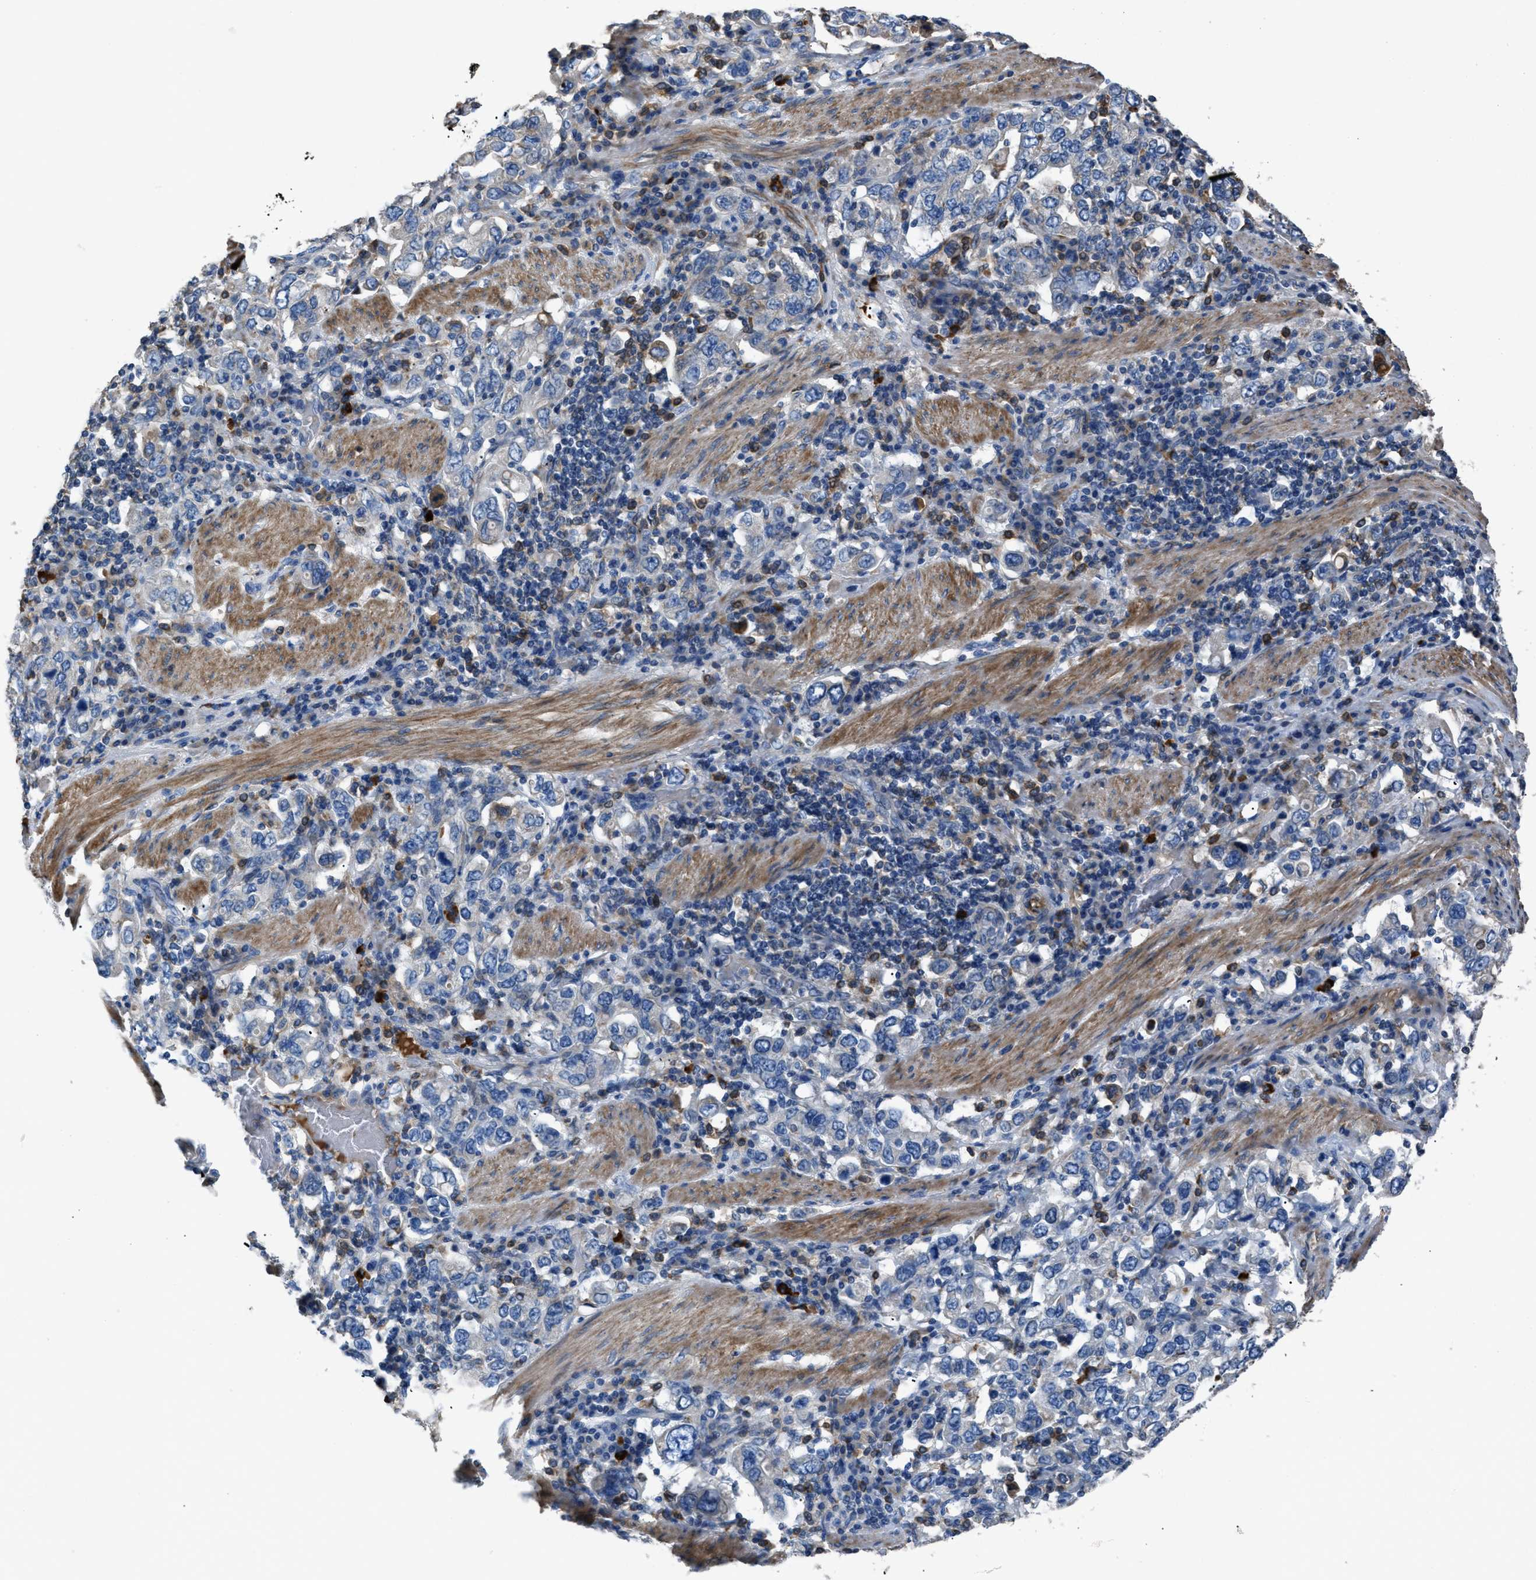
{"staining": {"intensity": "negative", "quantity": "none", "location": "none"}, "tissue": "stomach cancer", "cell_type": "Tumor cells", "image_type": "cancer", "snomed": [{"axis": "morphology", "description": "Adenocarcinoma, NOS"}, {"axis": "topography", "description": "Stomach, upper"}], "caption": "This is an IHC histopathology image of stomach cancer (adenocarcinoma). There is no staining in tumor cells.", "gene": "SGCZ", "patient": {"sex": "male", "age": 62}}